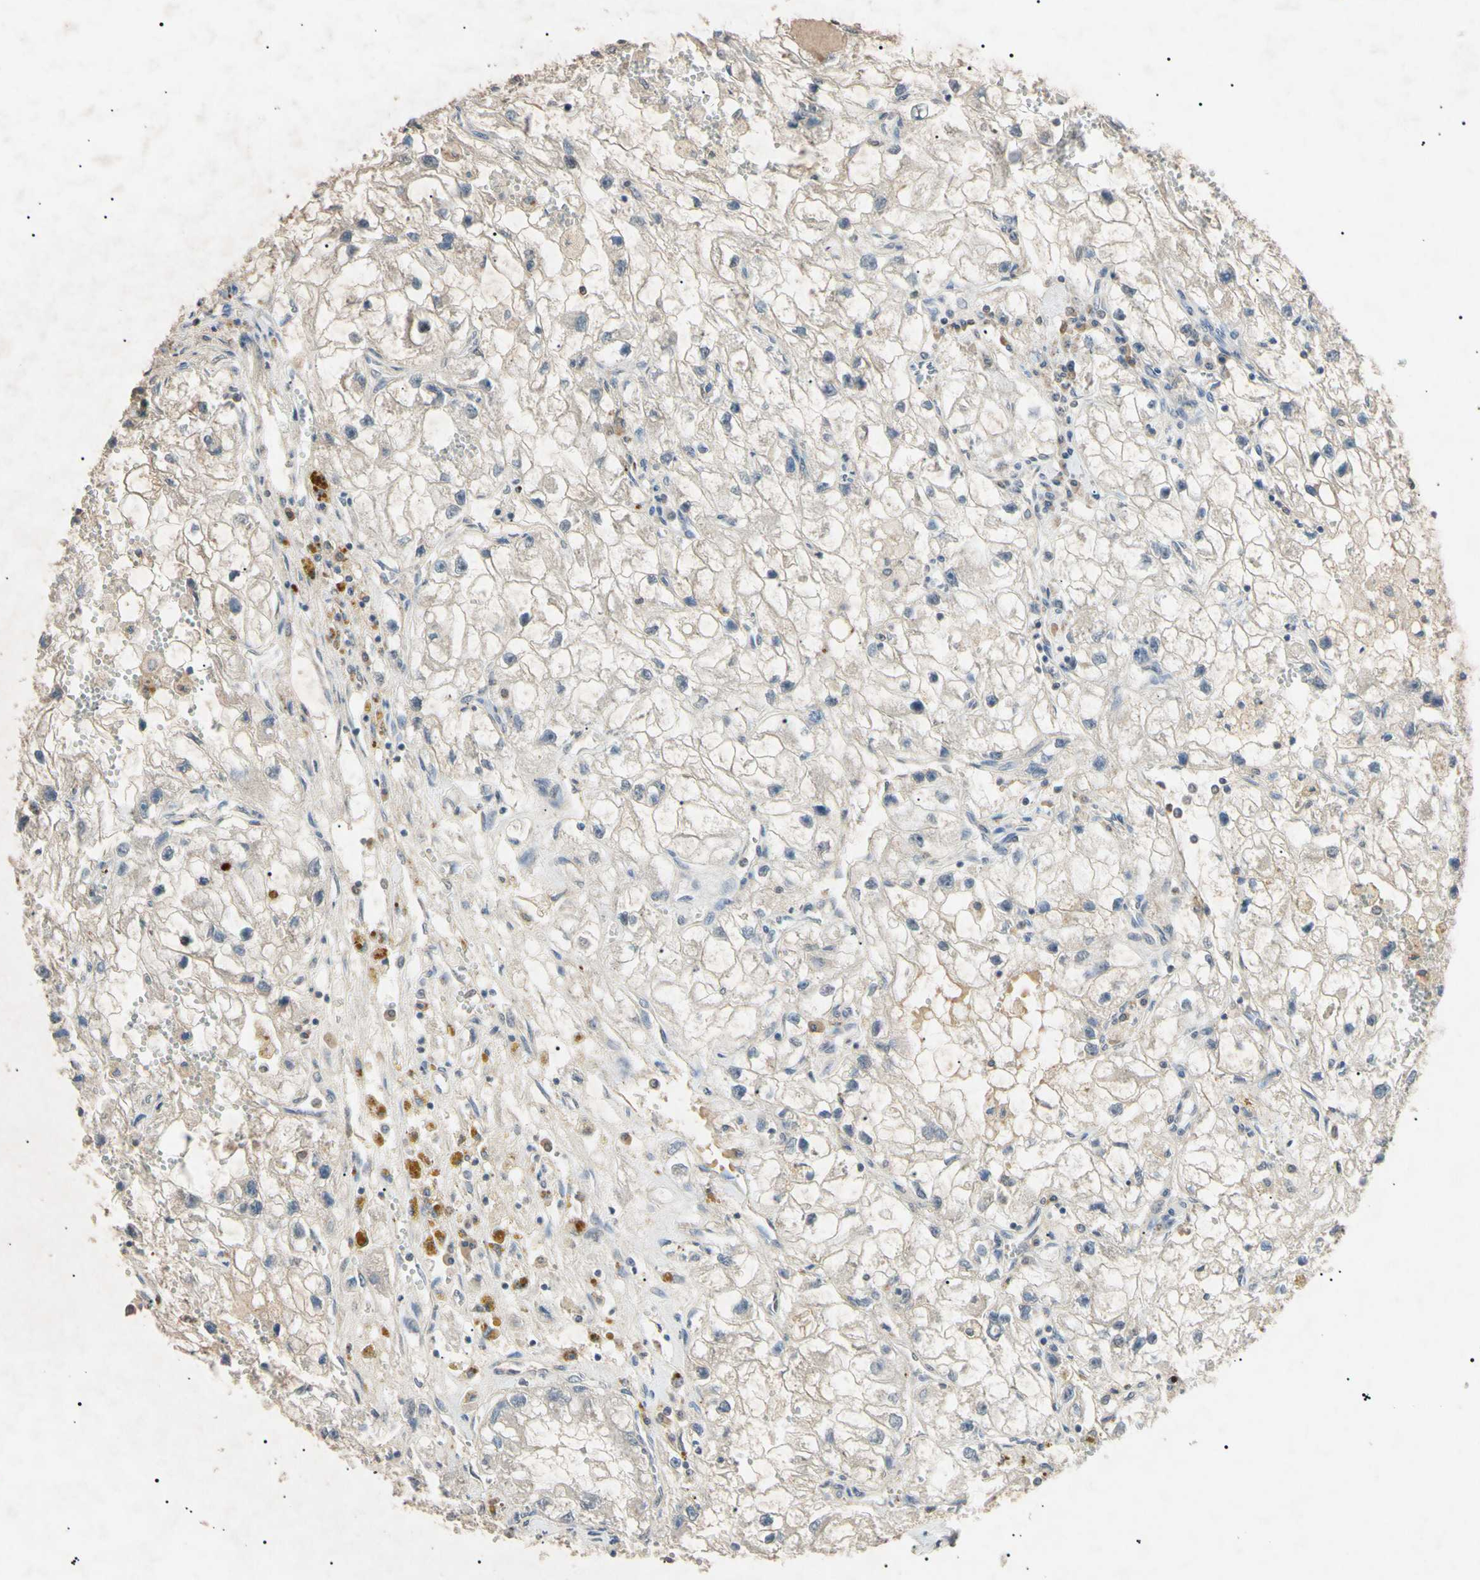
{"staining": {"intensity": "negative", "quantity": "none", "location": "none"}, "tissue": "renal cancer", "cell_type": "Tumor cells", "image_type": "cancer", "snomed": [{"axis": "morphology", "description": "Adenocarcinoma, NOS"}, {"axis": "topography", "description": "Kidney"}], "caption": "This is a image of IHC staining of renal adenocarcinoma, which shows no expression in tumor cells.", "gene": "TUBB4A", "patient": {"sex": "female", "age": 70}}